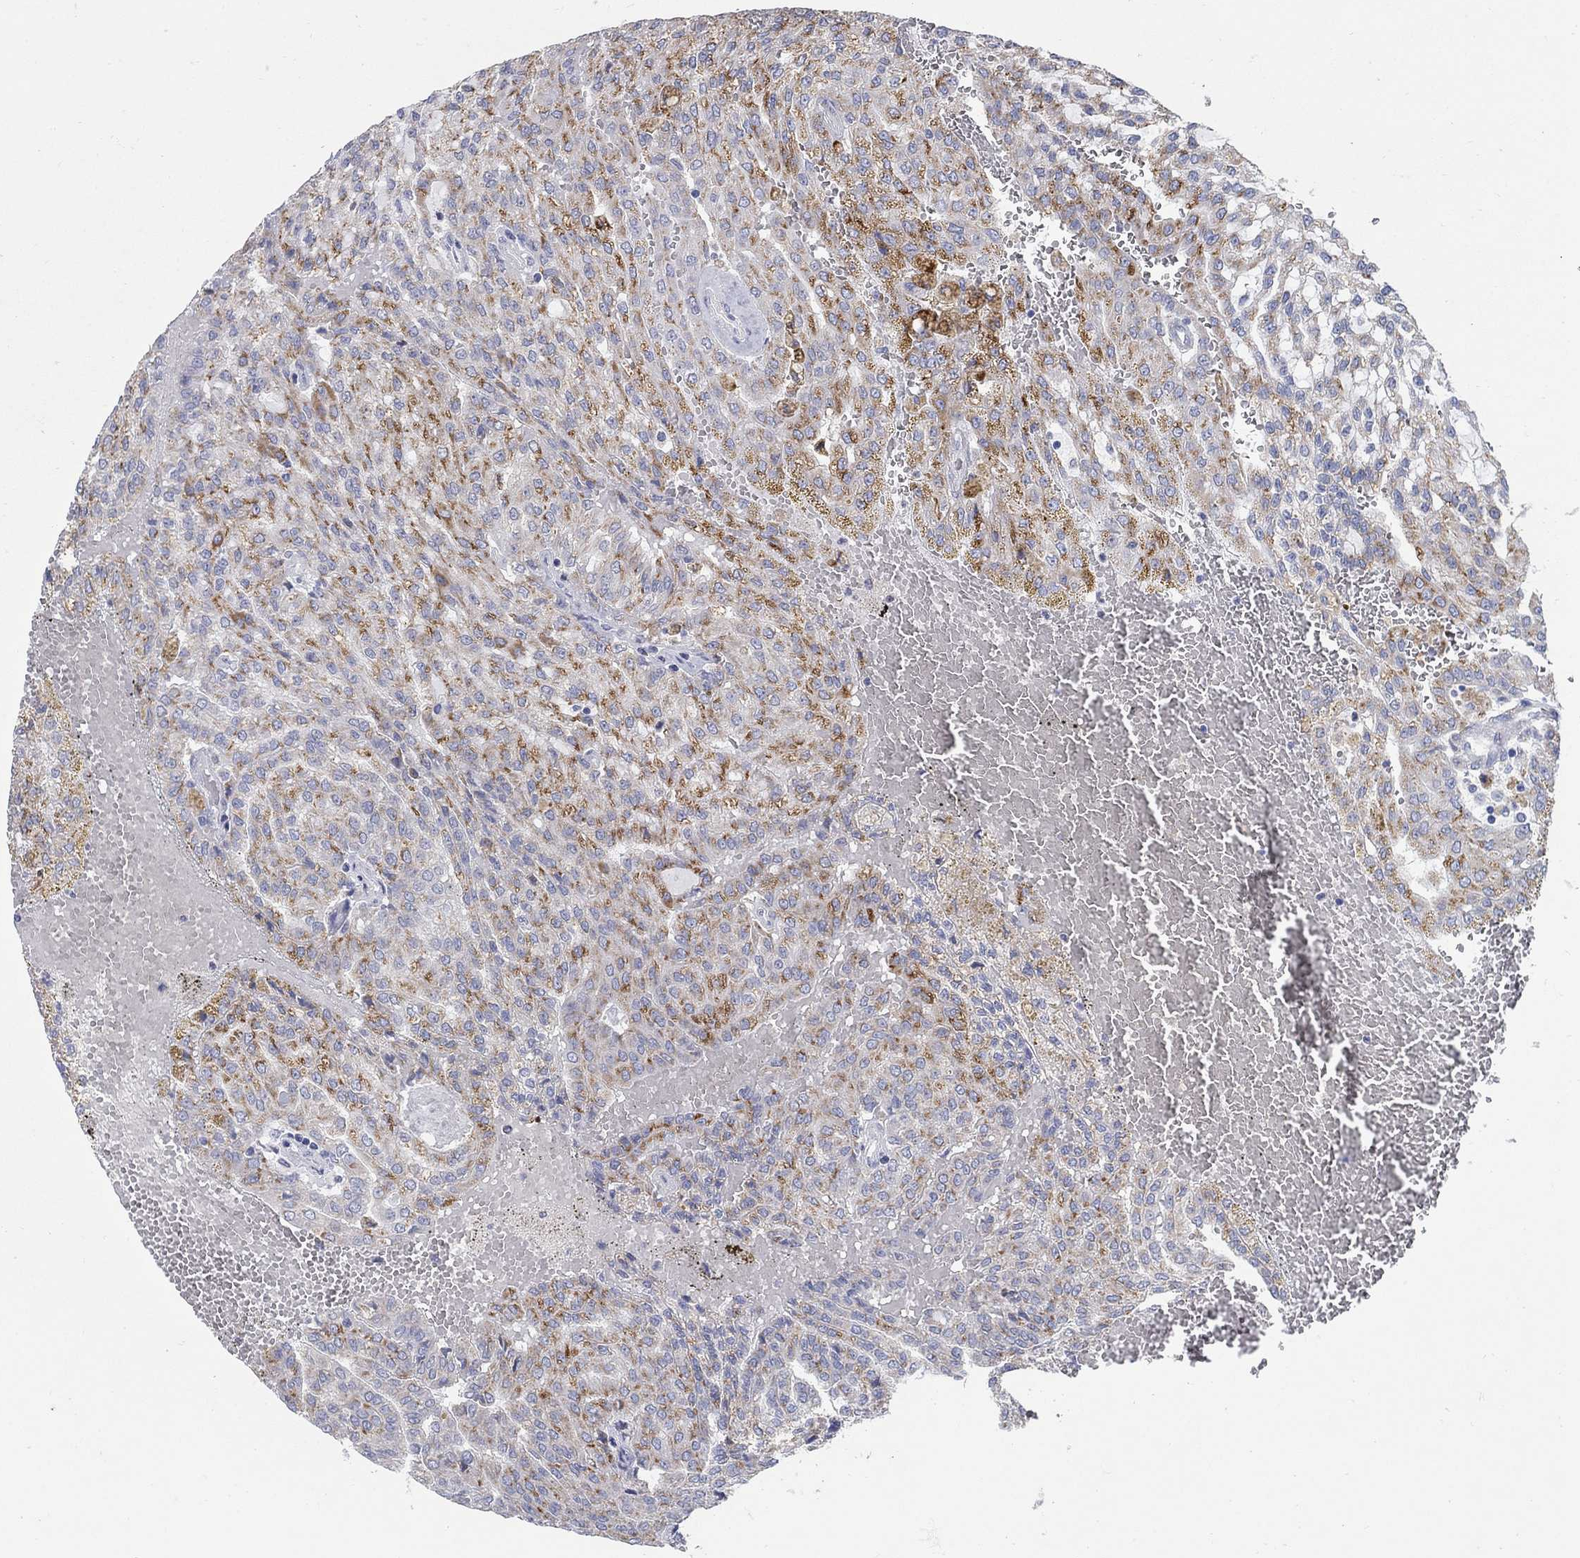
{"staining": {"intensity": "strong", "quantity": "25%-75%", "location": "cytoplasmic/membranous"}, "tissue": "renal cancer", "cell_type": "Tumor cells", "image_type": "cancer", "snomed": [{"axis": "morphology", "description": "Adenocarcinoma, NOS"}, {"axis": "topography", "description": "Kidney"}], "caption": "The immunohistochemical stain labels strong cytoplasmic/membranous positivity in tumor cells of renal cancer (adenocarcinoma) tissue.", "gene": "SCCPDH", "patient": {"sex": "male", "age": 63}}